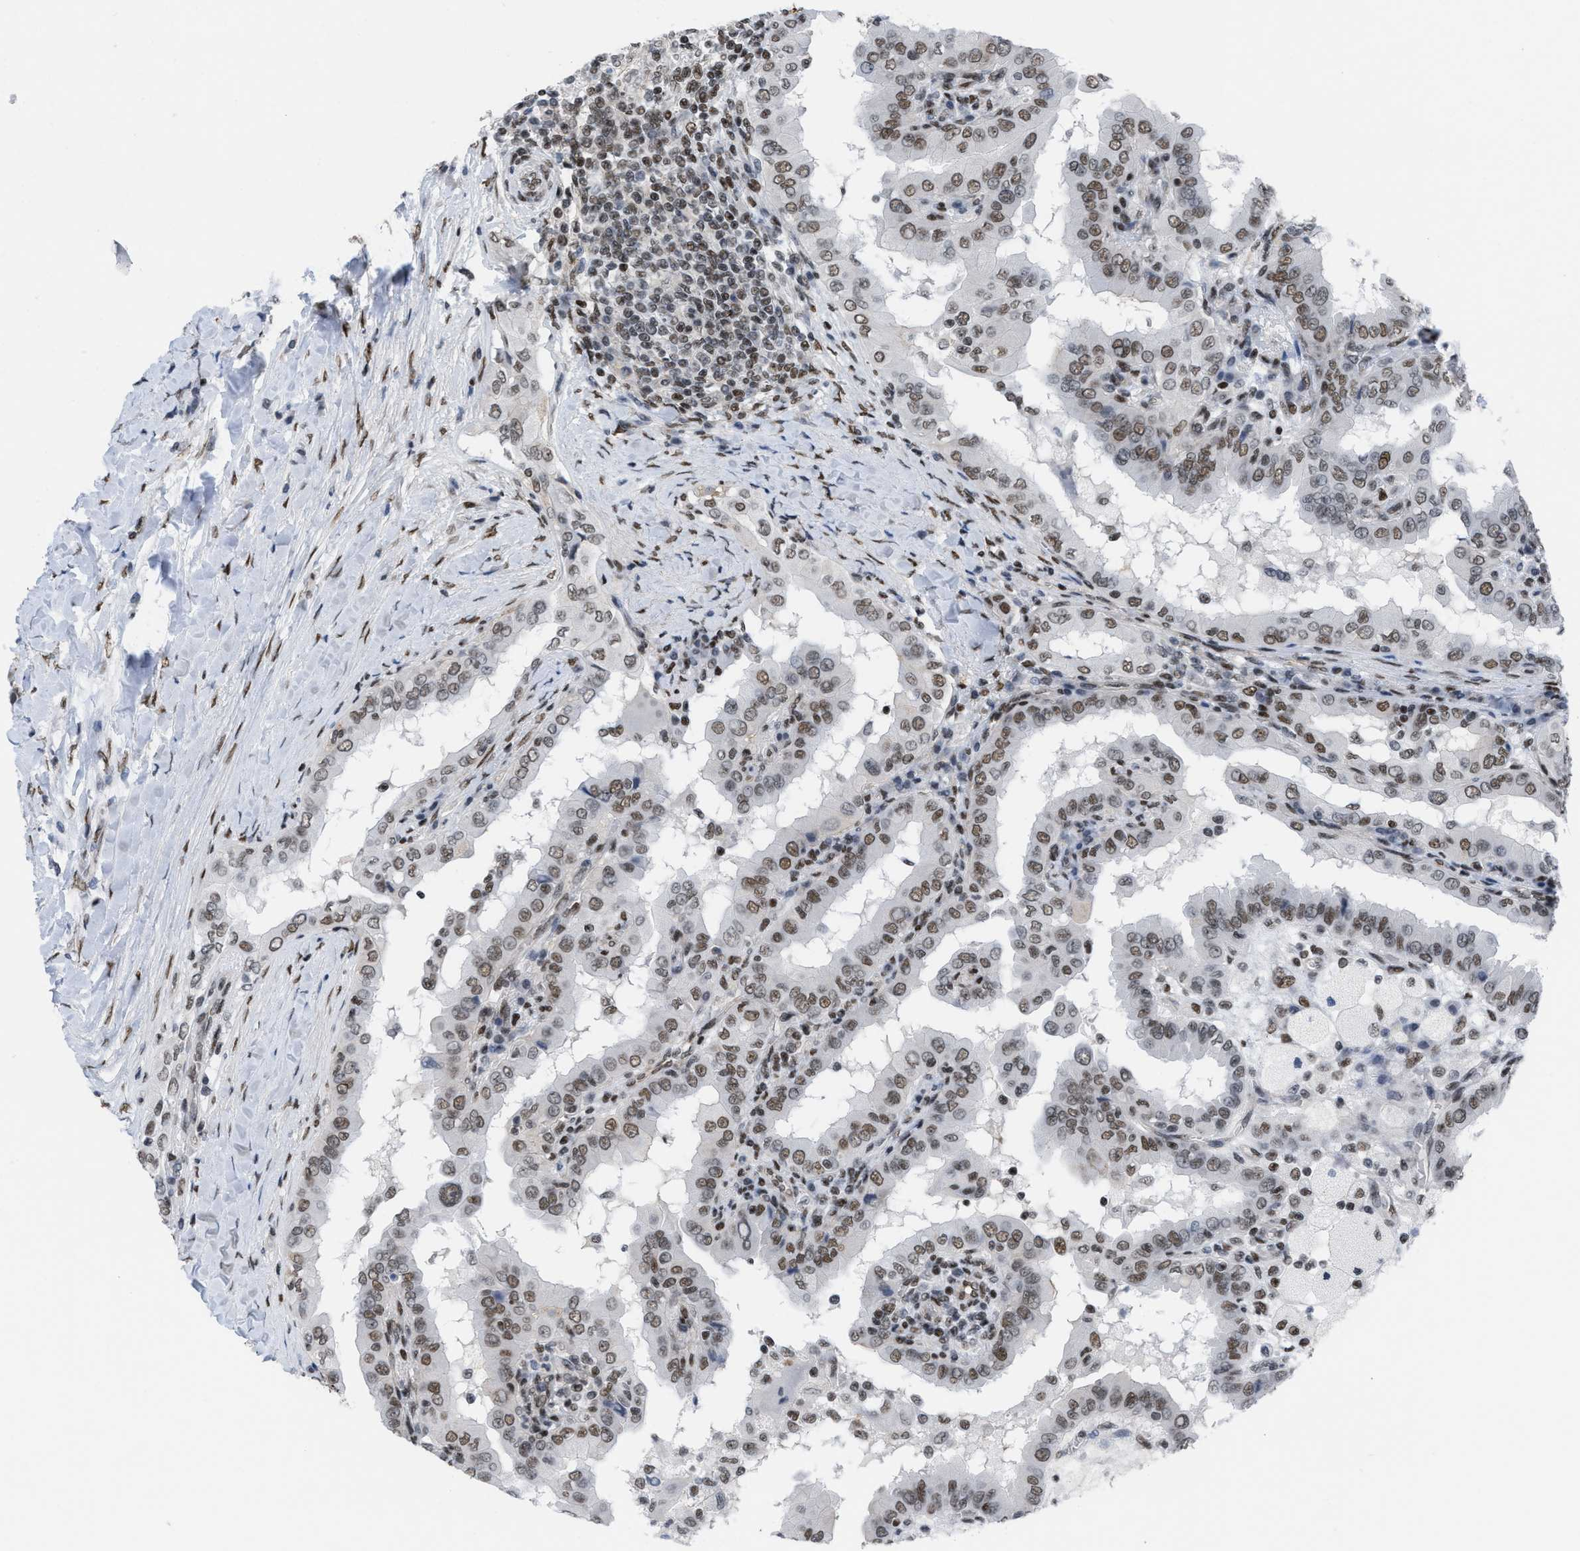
{"staining": {"intensity": "moderate", "quantity": ">75%", "location": "nuclear"}, "tissue": "thyroid cancer", "cell_type": "Tumor cells", "image_type": "cancer", "snomed": [{"axis": "morphology", "description": "Papillary adenocarcinoma, NOS"}, {"axis": "topography", "description": "Thyroid gland"}], "caption": "The photomicrograph displays immunohistochemical staining of papillary adenocarcinoma (thyroid). There is moderate nuclear staining is present in approximately >75% of tumor cells. The protein is shown in brown color, while the nuclei are stained blue.", "gene": "MIER1", "patient": {"sex": "male", "age": 33}}